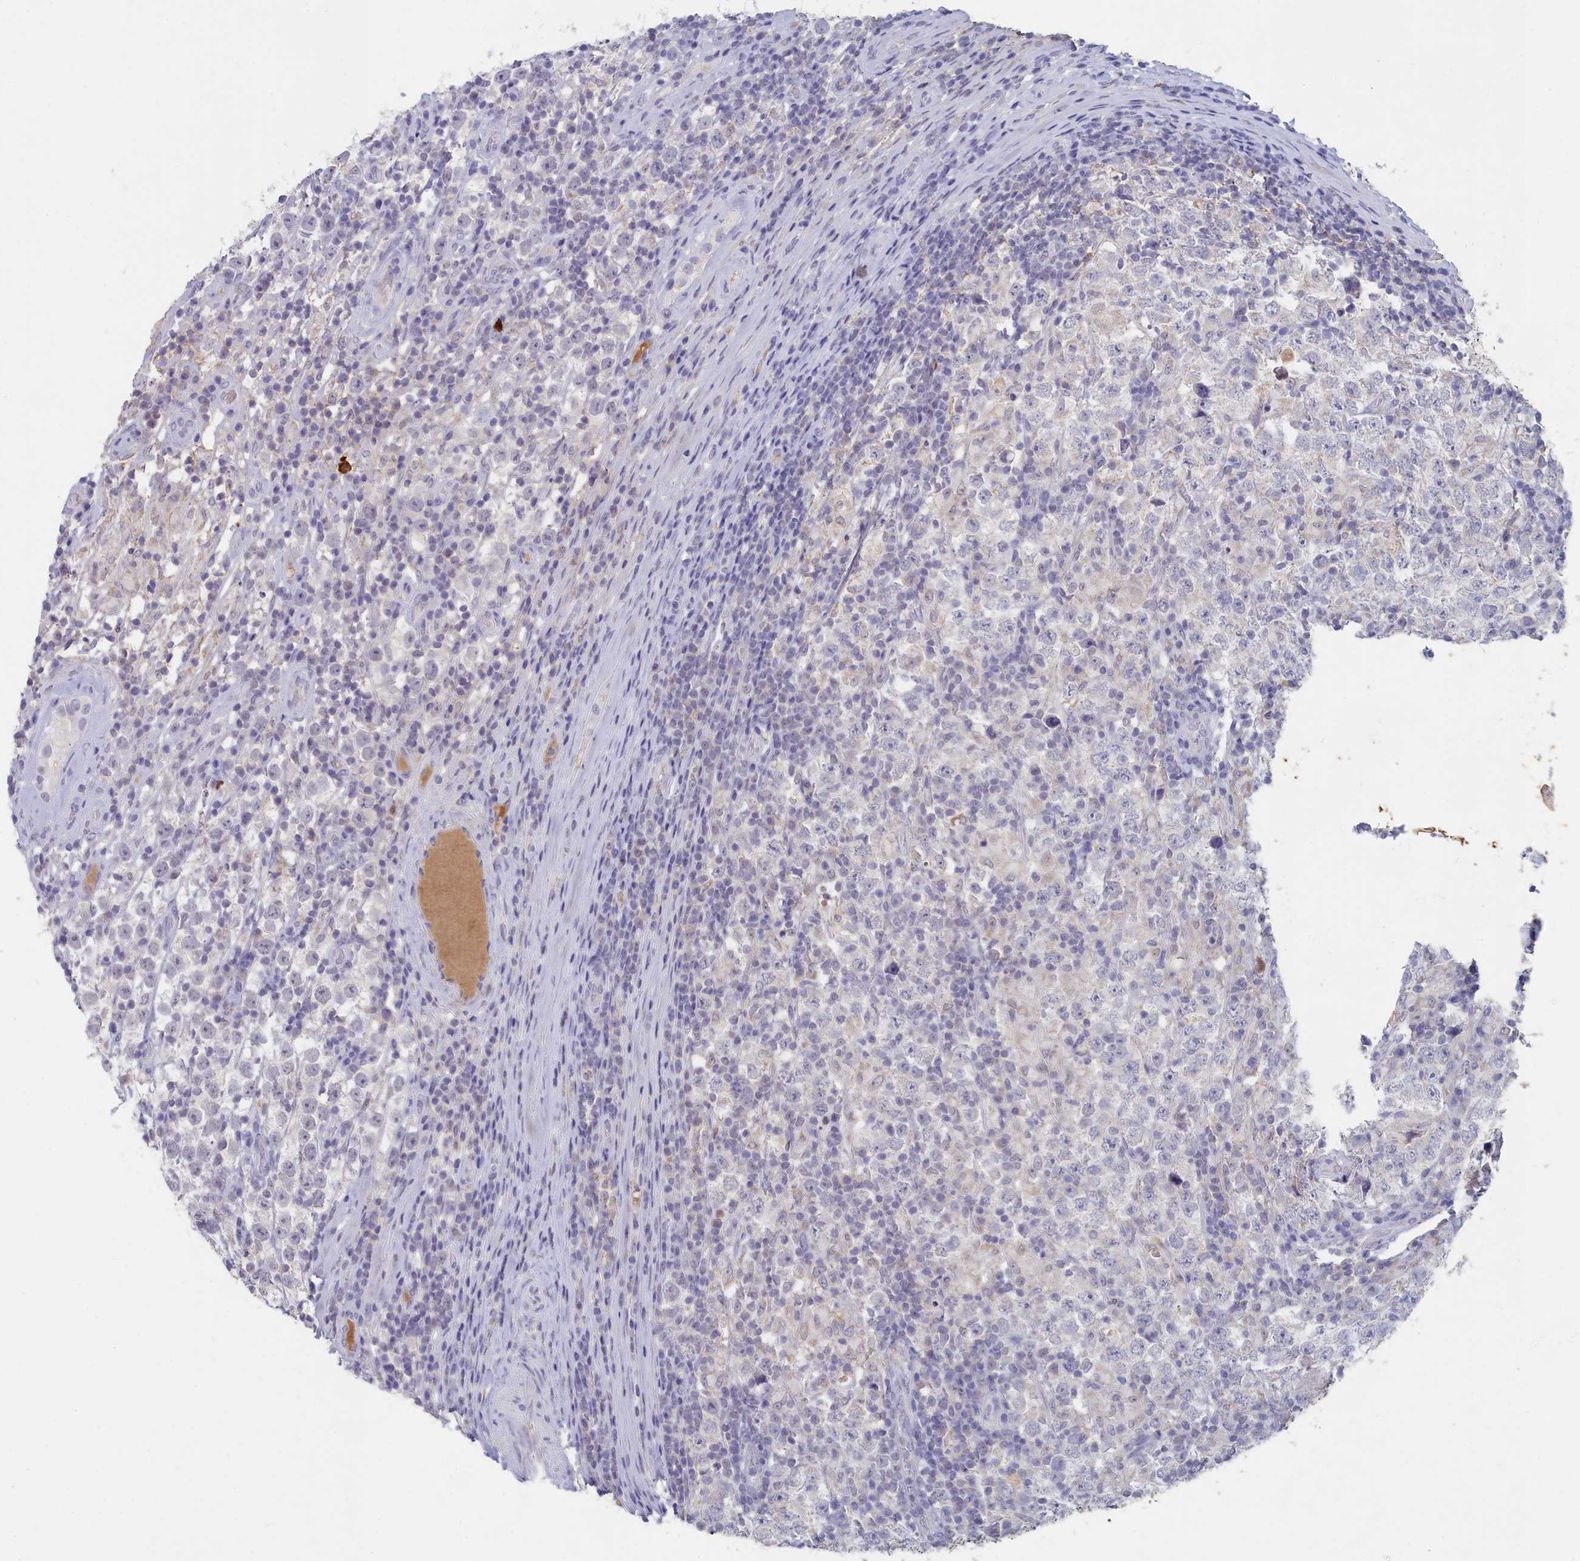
{"staining": {"intensity": "negative", "quantity": "none", "location": "none"}, "tissue": "testis cancer", "cell_type": "Tumor cells", "image_type": "cancer", "snomed": [{"axis": "morphology", "description": "Normal tissue, NOS"}, {"axis": "morphology", "description": "Urothelial carcinoma, High grade"}, {"axis": "morphology", "description": "Seminoma, NOS"}, {"axis": "morphology", "description": "Carcinoma, Embryonal, NOS"}, {"axis": "topography", "description": "Urinary bladder"}, {"axis": "topography", "description": "Testis"}], "caption": "This is a micrograph of immunohistochemistry staining of testis cancer (seminoma), which shows no positivity in tumor cells.", "gene": "LRIF1", "patient": {"sex": "male", "age": 41}}